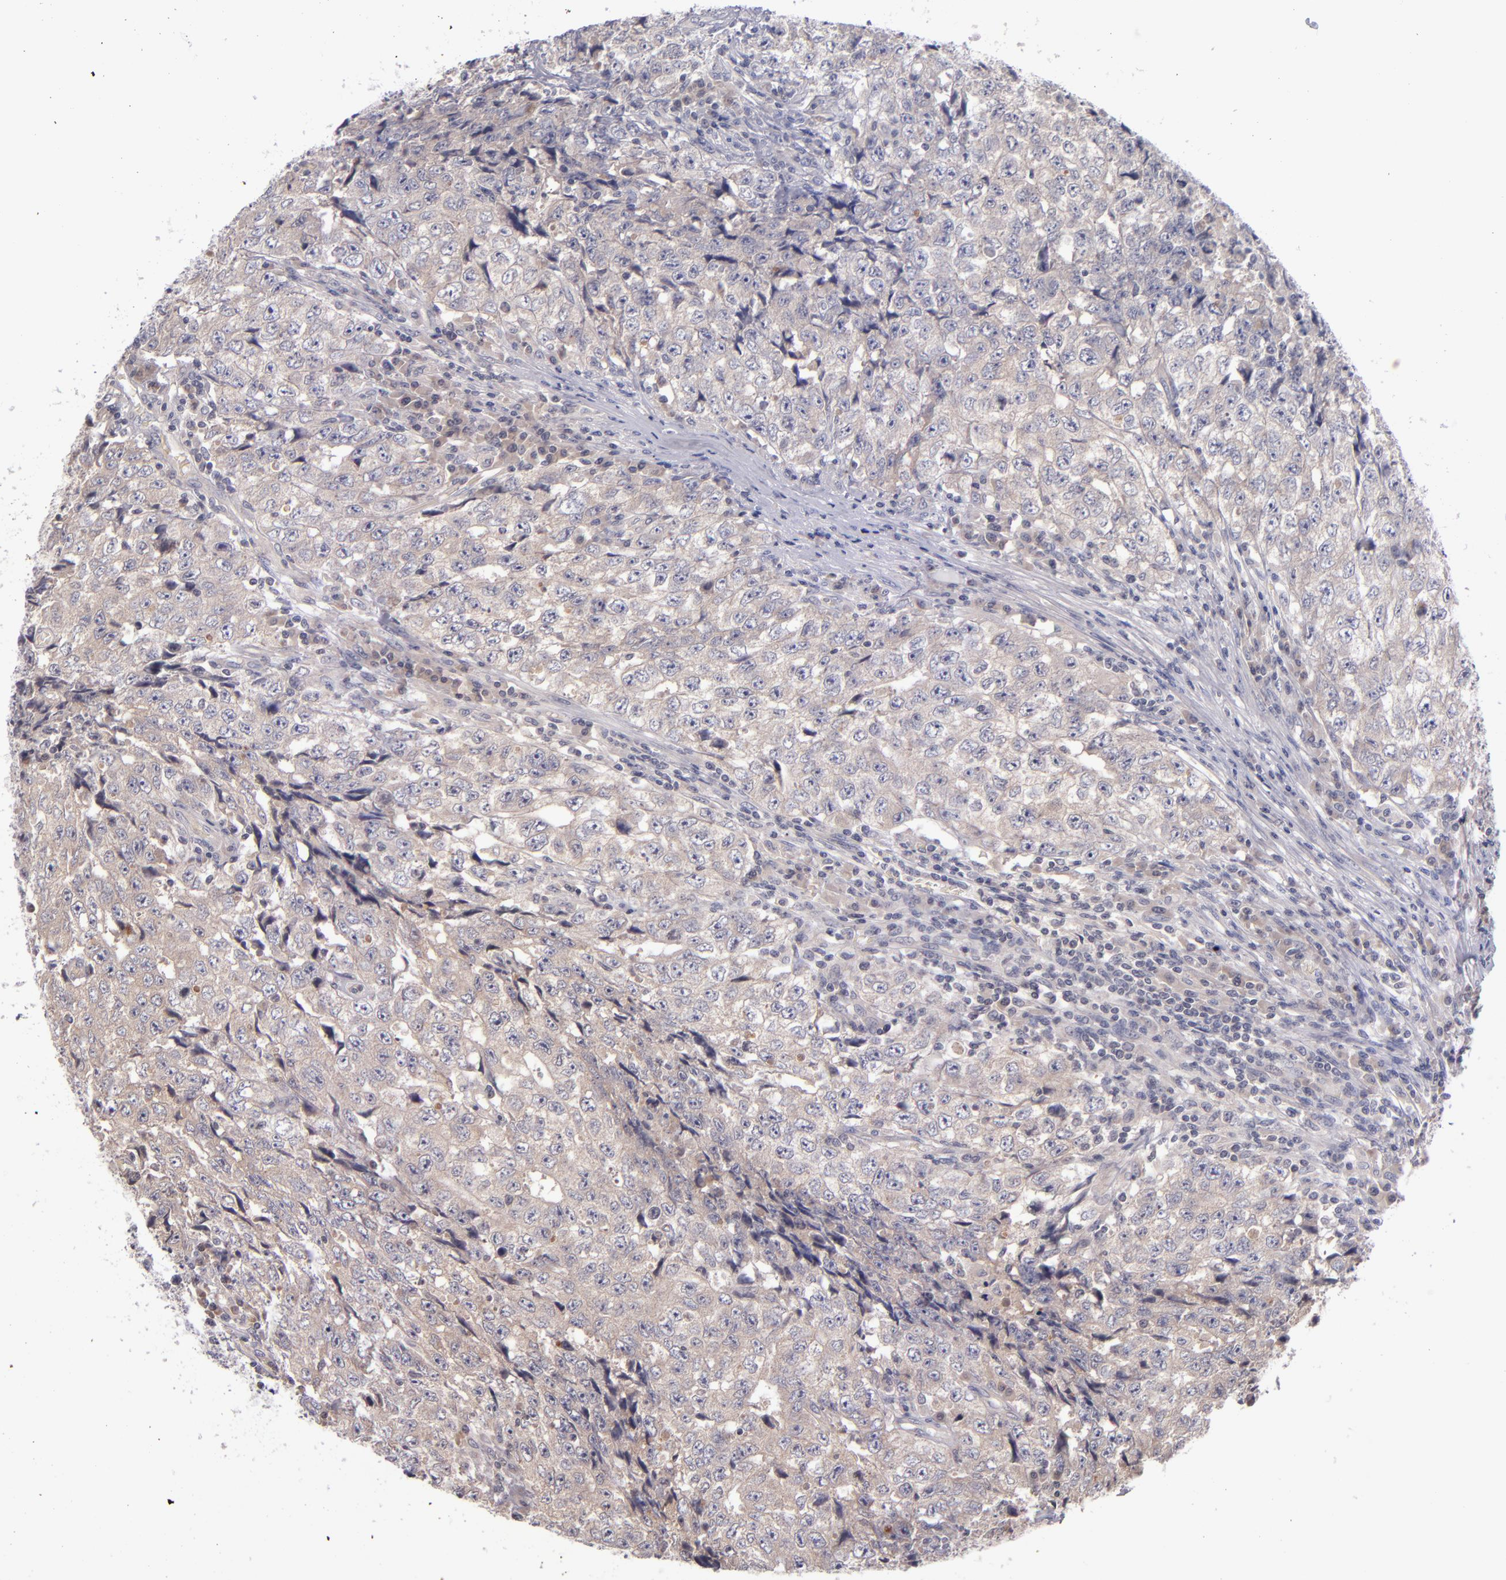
{"staining": {"intensity": "weak", "quantity": "25%-75%", "location": "cytoplasmic/membranous"}, "tissue": "testis cancer", "cell_type": "Tumor cells", "image_type": "cancer", "snomed": [{"axis": "morphology", "description": "Necrosis, NOS"}, {"axis": "morphology", "description": "Carcinoma, Embryonal, NOS"}, {"axis": "topography", "description": "Testis"}], "caption": "This image exhibits embryonal carcinoma (testis) stained with immunohistochemistry to label a protein in brown. The cytoplasmic/membranous of tumor cells show weak positivity for the protein. Nuclei are counter-stained blue.", "gene": "TSC2", "patient": {"sex": "male", "age": 19}}